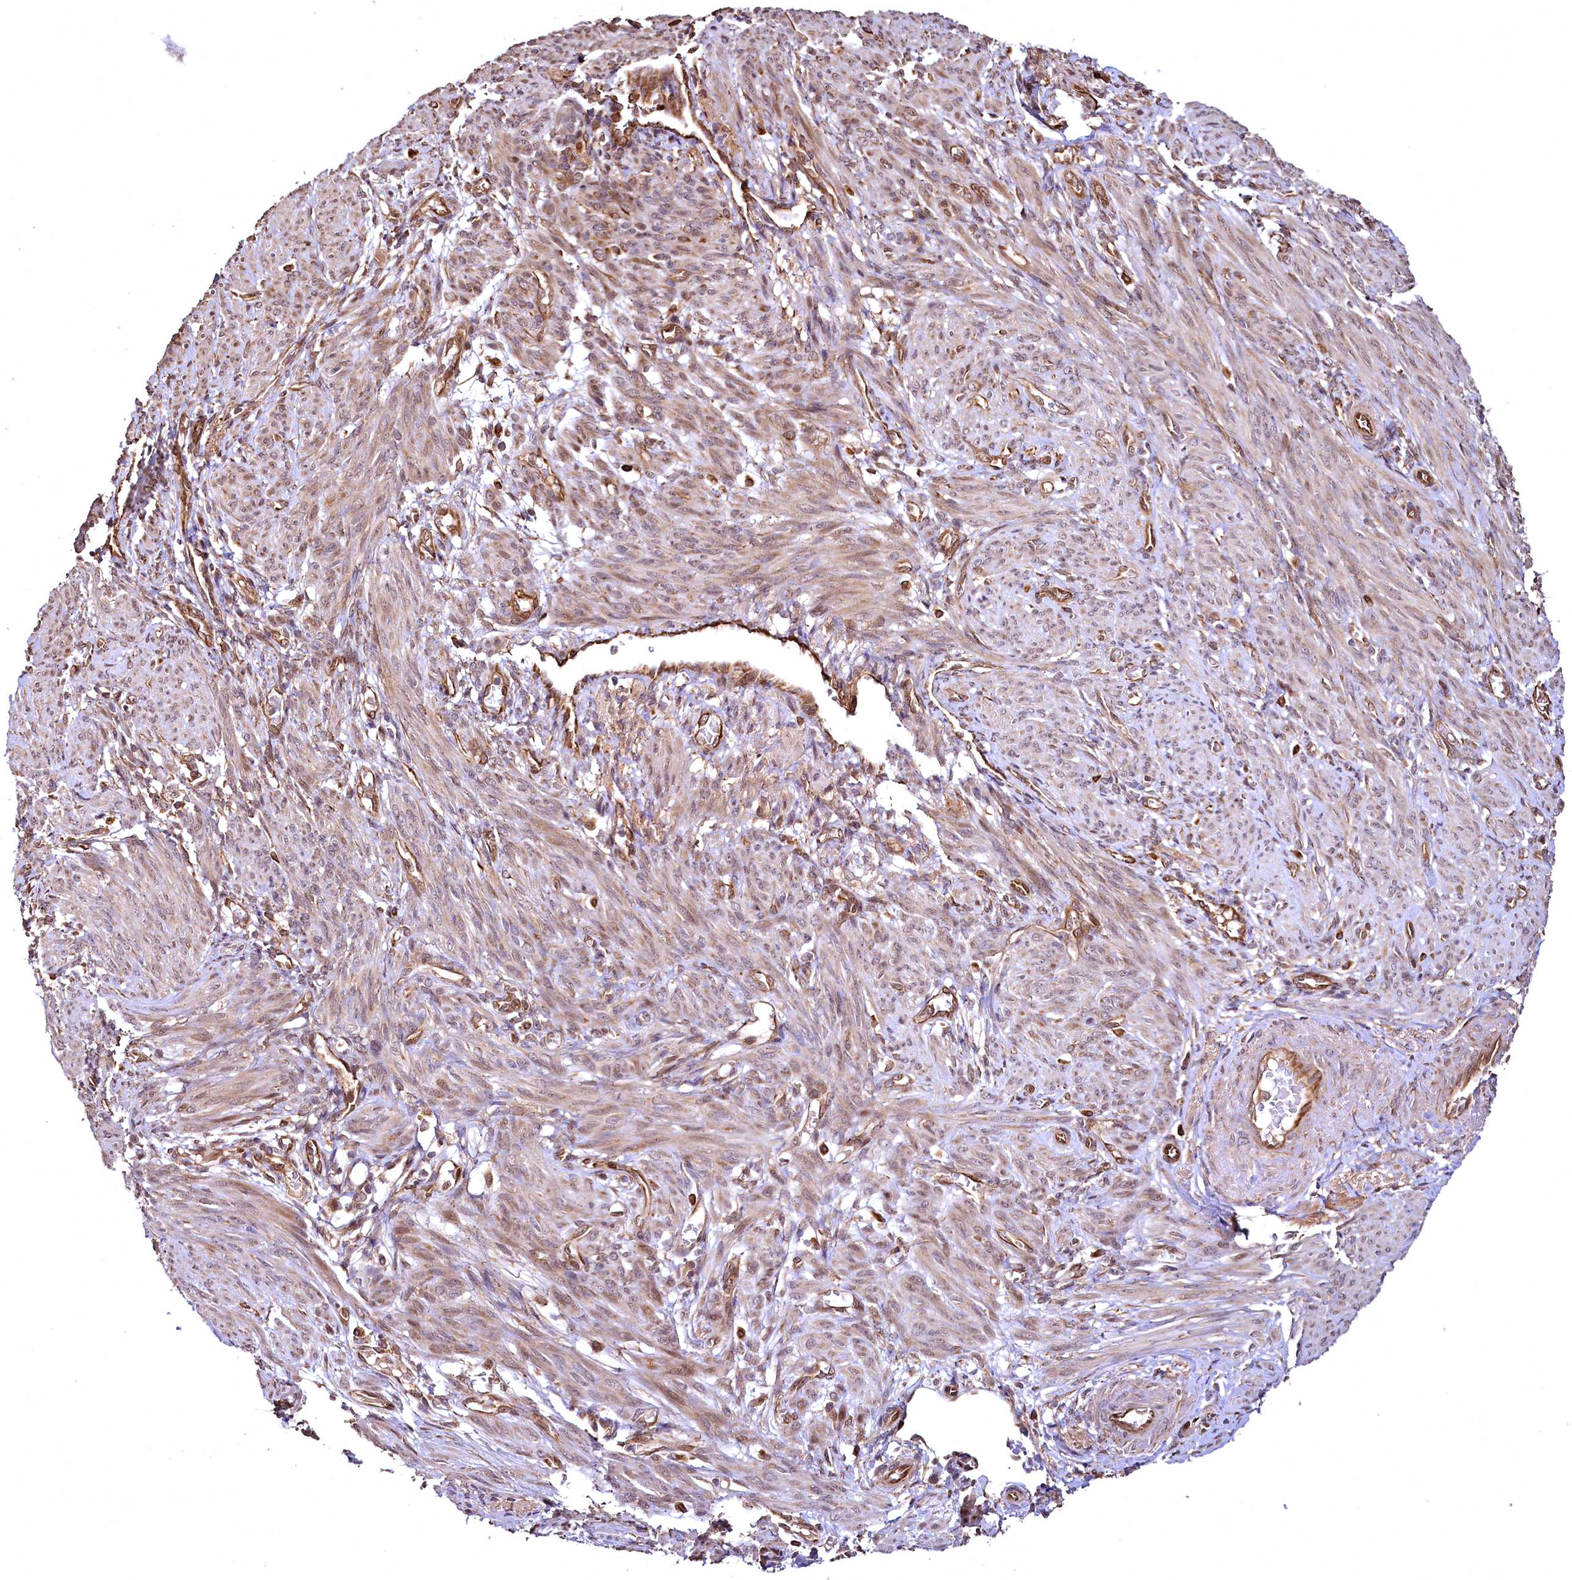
{"staining": {"intensity": "weak", "quantity": "25%-75%", "location": "cytoplasmic/membranous"}, "tissue": "smooth muscle", "cell_type": "Smooth muscle cells", "image_type": "normal", "snomed": [{"axis": "morphology", "description": "Normal tissue, NOS"}, {"axis": "topography", "description": "Smooth muscle"}], "caption": "A high-resolution image shows IHC staining of unremarkable smooth muscle, which shows weak cytoplasmic/membranous expression in approximately 25%-75% of smooth muscle cells.", "gene": "TBCEL", "patient": {"sex": "female", "age": 39}}